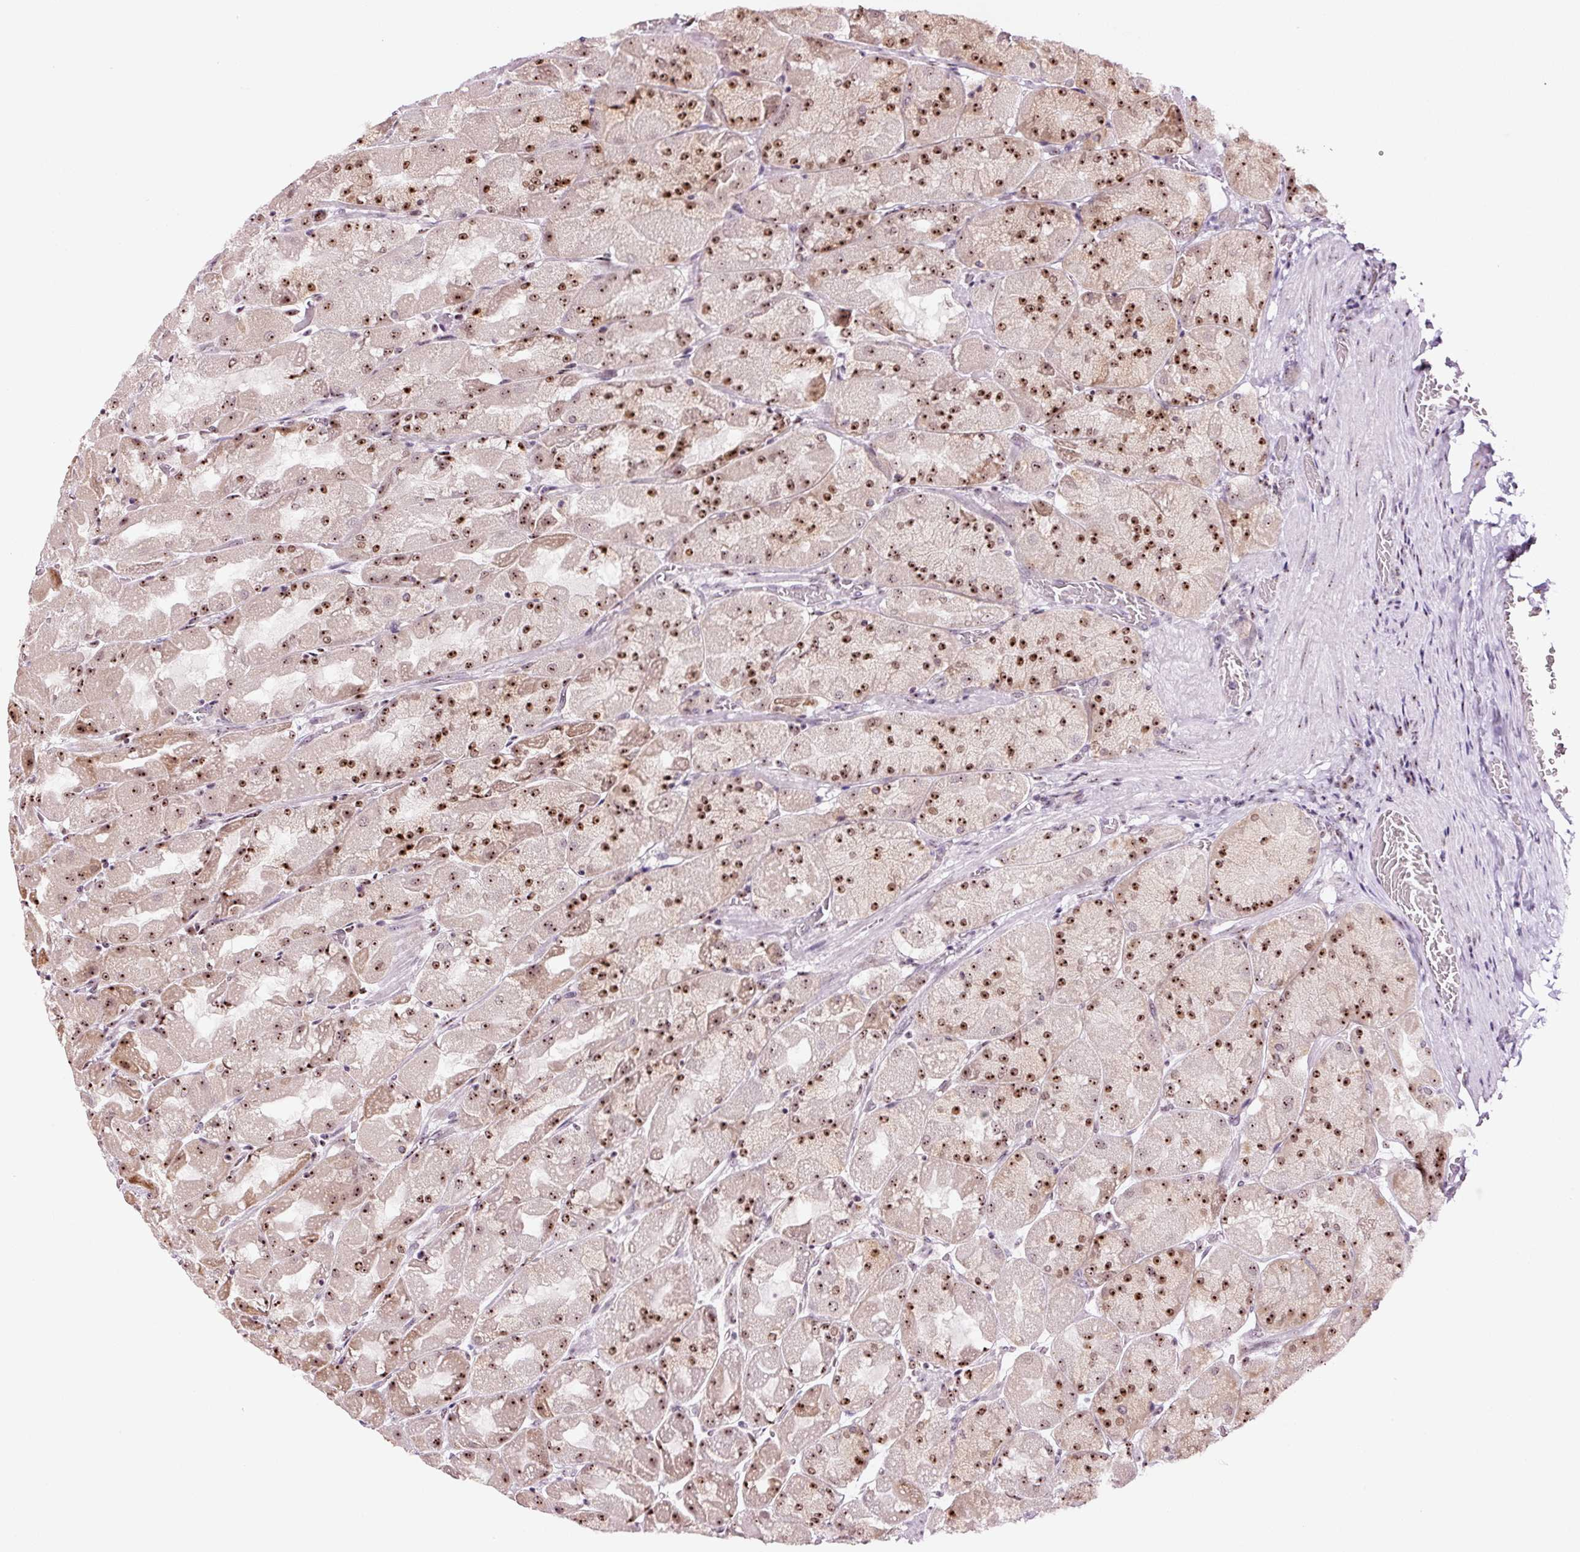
{"staining": {"intensity": "strong", "quantity": ">75%", "location": "cytoplasmic/membranous,nuclear"}, "tissue": "stomach", "cell_type": "Glandular cells", "image_type": "normal", "snomed": [{"axis": "morphology", "description": "Normal tissue, NOS"}, {"axis": "topography", "description": "Stomach"}], "caption": "Protein analysis of unremarkable stomach displays strong cytoplasmic/membranous,nuclear staining in about >75% of glandular cells.", "gene": "GNL3", "patient": {"sex": "female", "age": 61}}